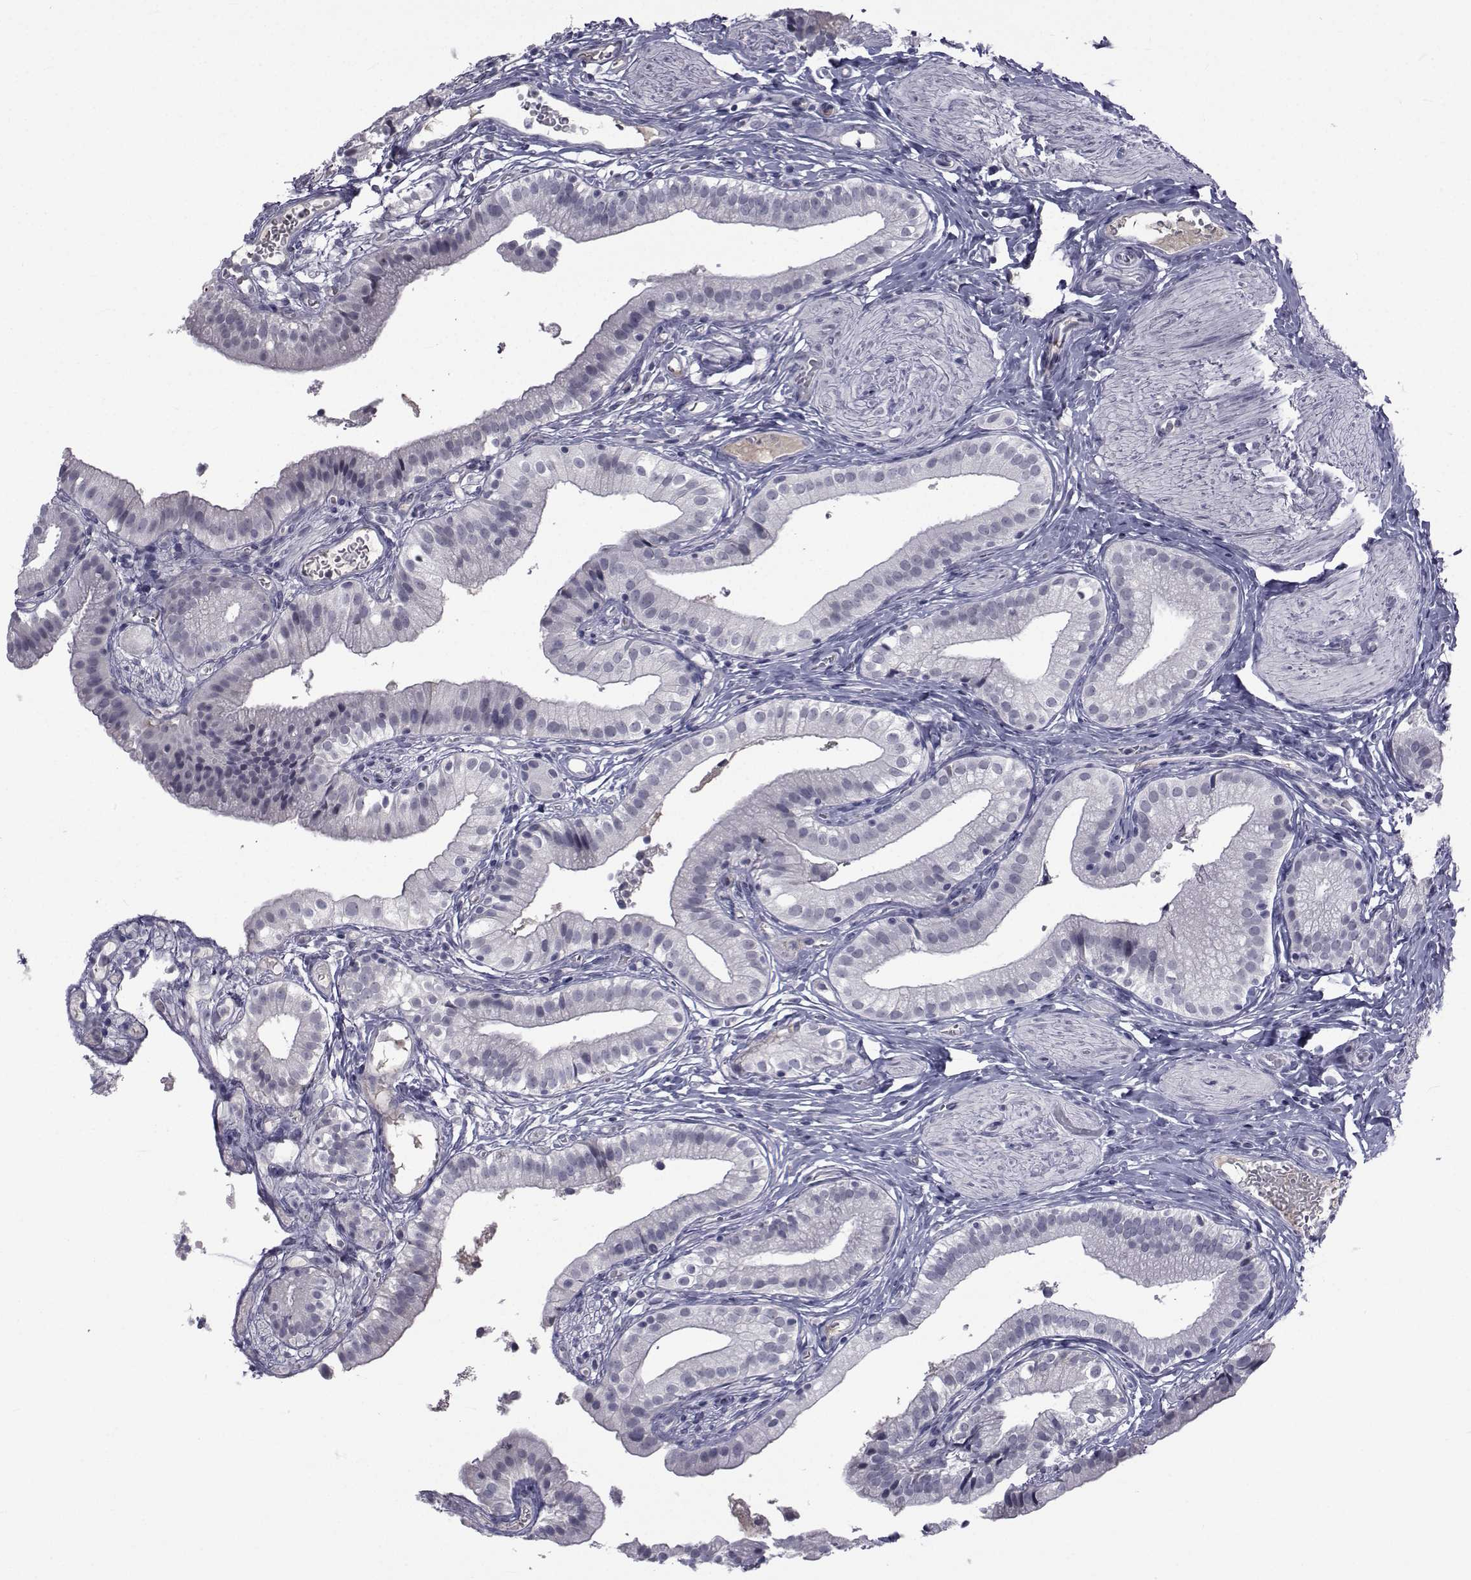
{"staining": {"intensity": "negative", "quantity": "none", "location": "none"}, "tissue": "gallbladder", "cell_type": "Glandular cells", "image_type": "normal", "snomed": [{"axis": "morphology", "description": "Normal tissue, NOS"}, {"axis": "topography", "description": "Gallbladder"}], "caption": "IHC of normal gallbladder displays no expression in glandular cells.", "gene": "PAX2", "patient": {"sex": "female", "age": 47}}